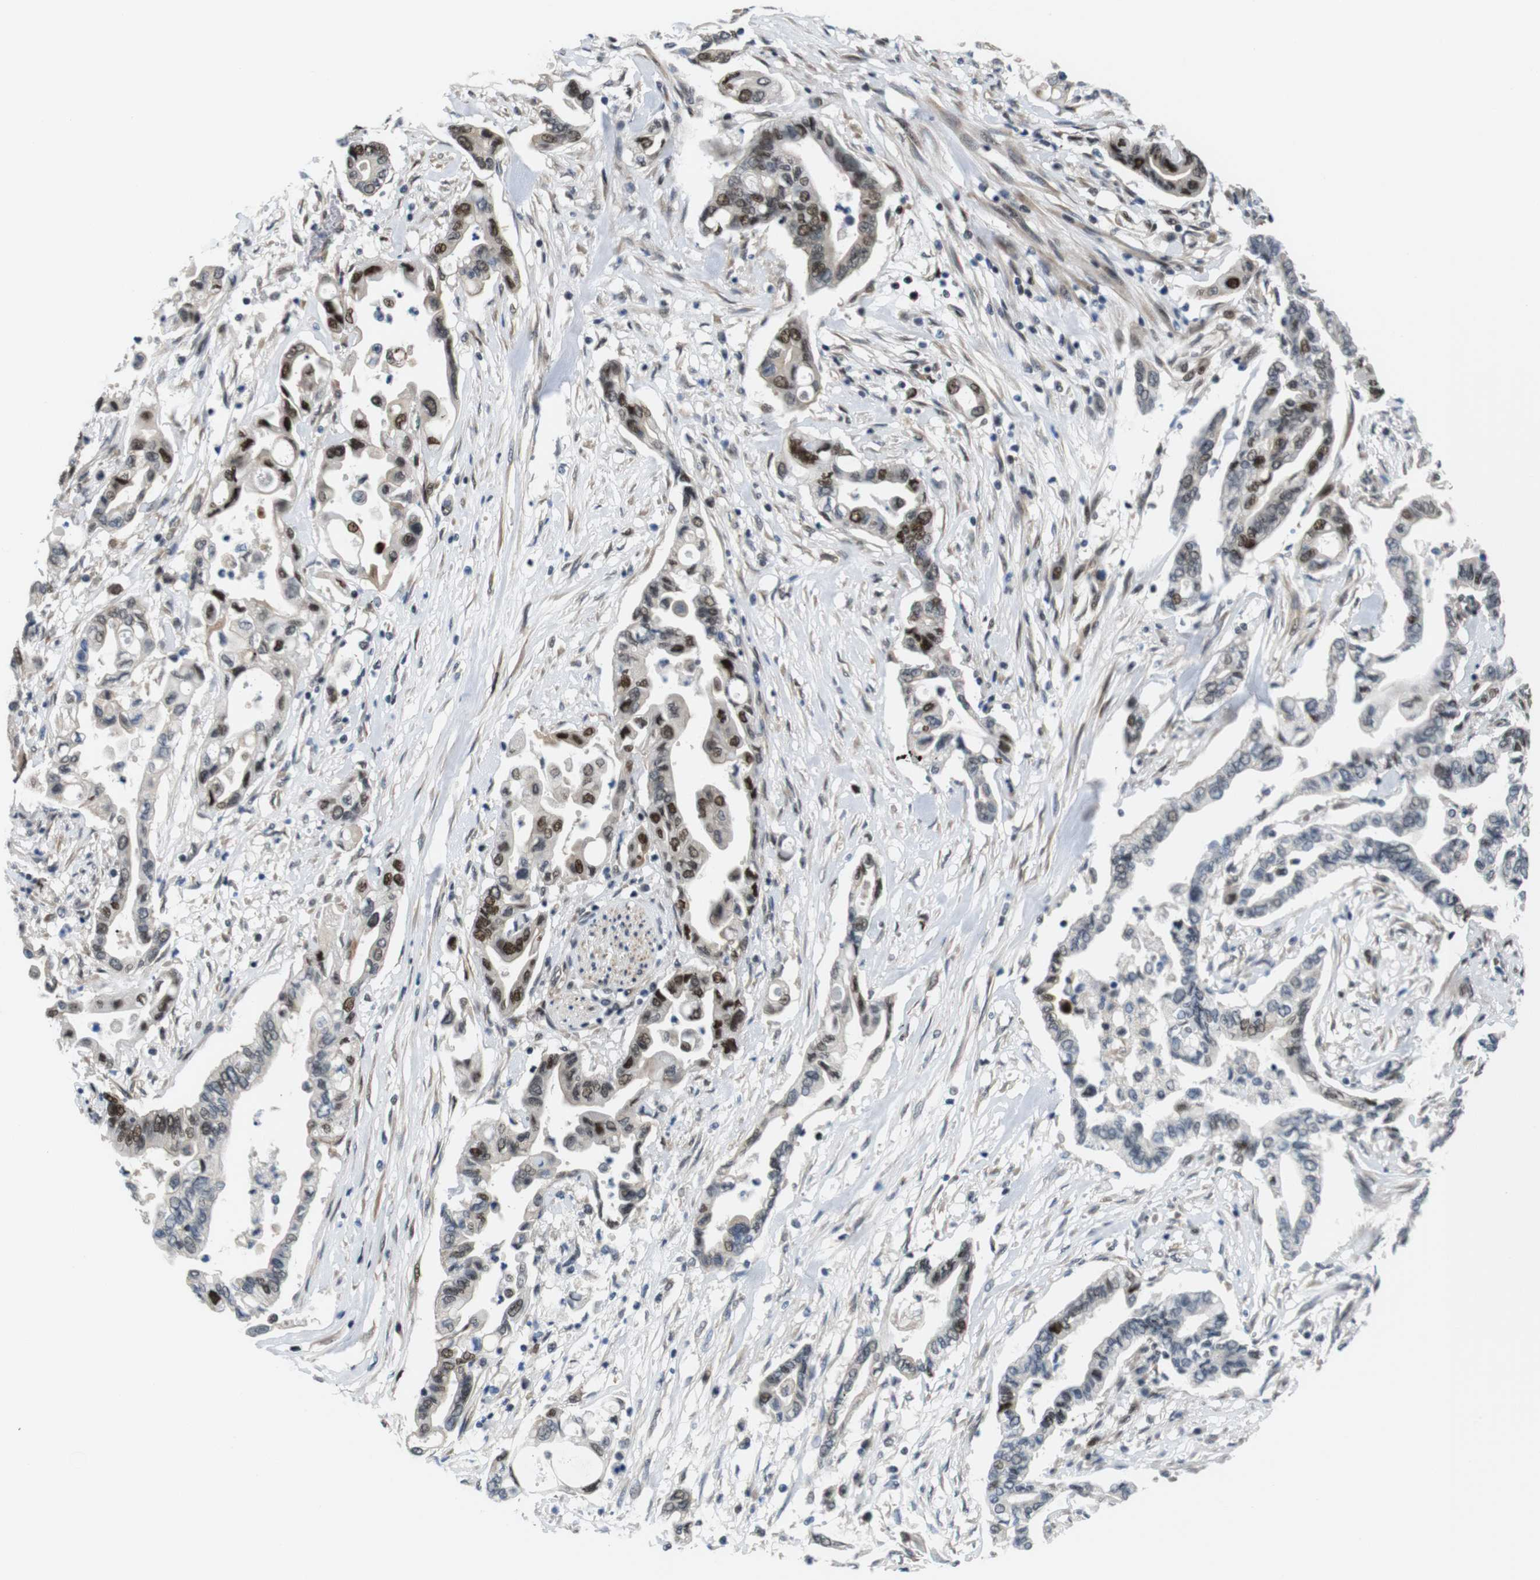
{"staining": {"intensity": "moderate", "quantity": "25%-75%", "location": "nuclear"}, "tissue": "pancreatic cancer", "cell_type": "Tumor cells", "image_type": "cancer", "snomed": [{"axis": "morphology", "description": "Adenocarcinoma, NOS"}, {"axis": "topography", "description": "Pancreas"}], "caption": "The image reveals a brown stain indicating the presence of a protein in the nuclear of tumor cells in pancreatic adenocarcinoma.", "gene": "SMCO2", "patient": {"sex": "female", "age": 57}}